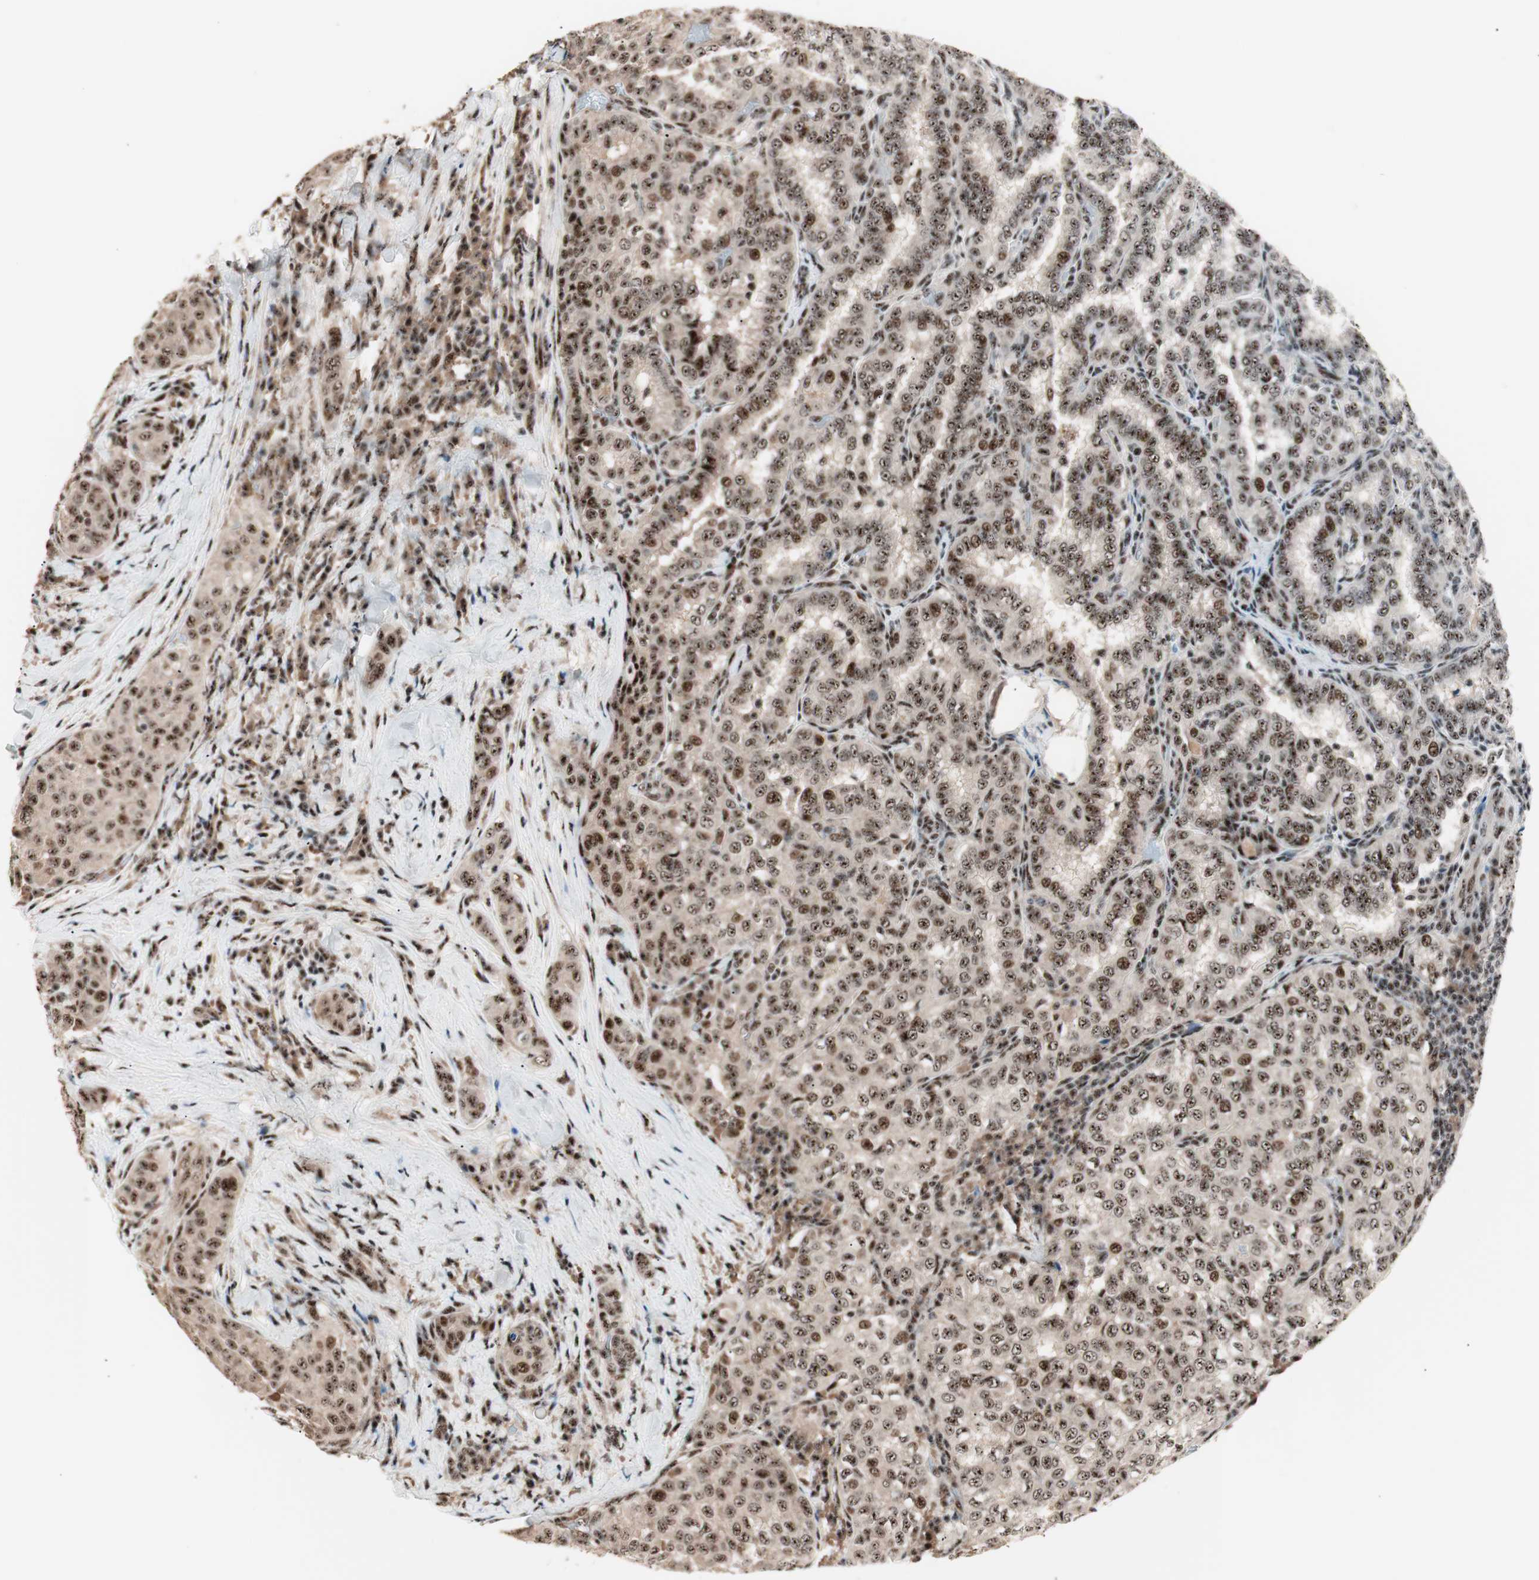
{"staining": {"intensity": "strong", "quantity": ">75%", "location": "cytoplasmic/membranous,nuclear"}, "tissue": "thyroid cancer", "cell_type": "Tumor cells", "image_type": "cancer", "snomed": [{"axis": "morphology", "description": "Papillary adenocarcinoma, NOS"}, {"axis": "topography", "description": "Thyroid gland"}], "caption": "IHC (DAB (3,3'-diaminobenzidine)) staining of thyroid cancer (papillary adenocarcinoma) shows strong cytoplasmic/membranous and nuclear protein expression in approximately >75% of tumor cells. (Brightfield microscopy of DAB IHC at high magnification).", "gene": "NR5A2", "patient": {"sex": "female", "age": 30}}